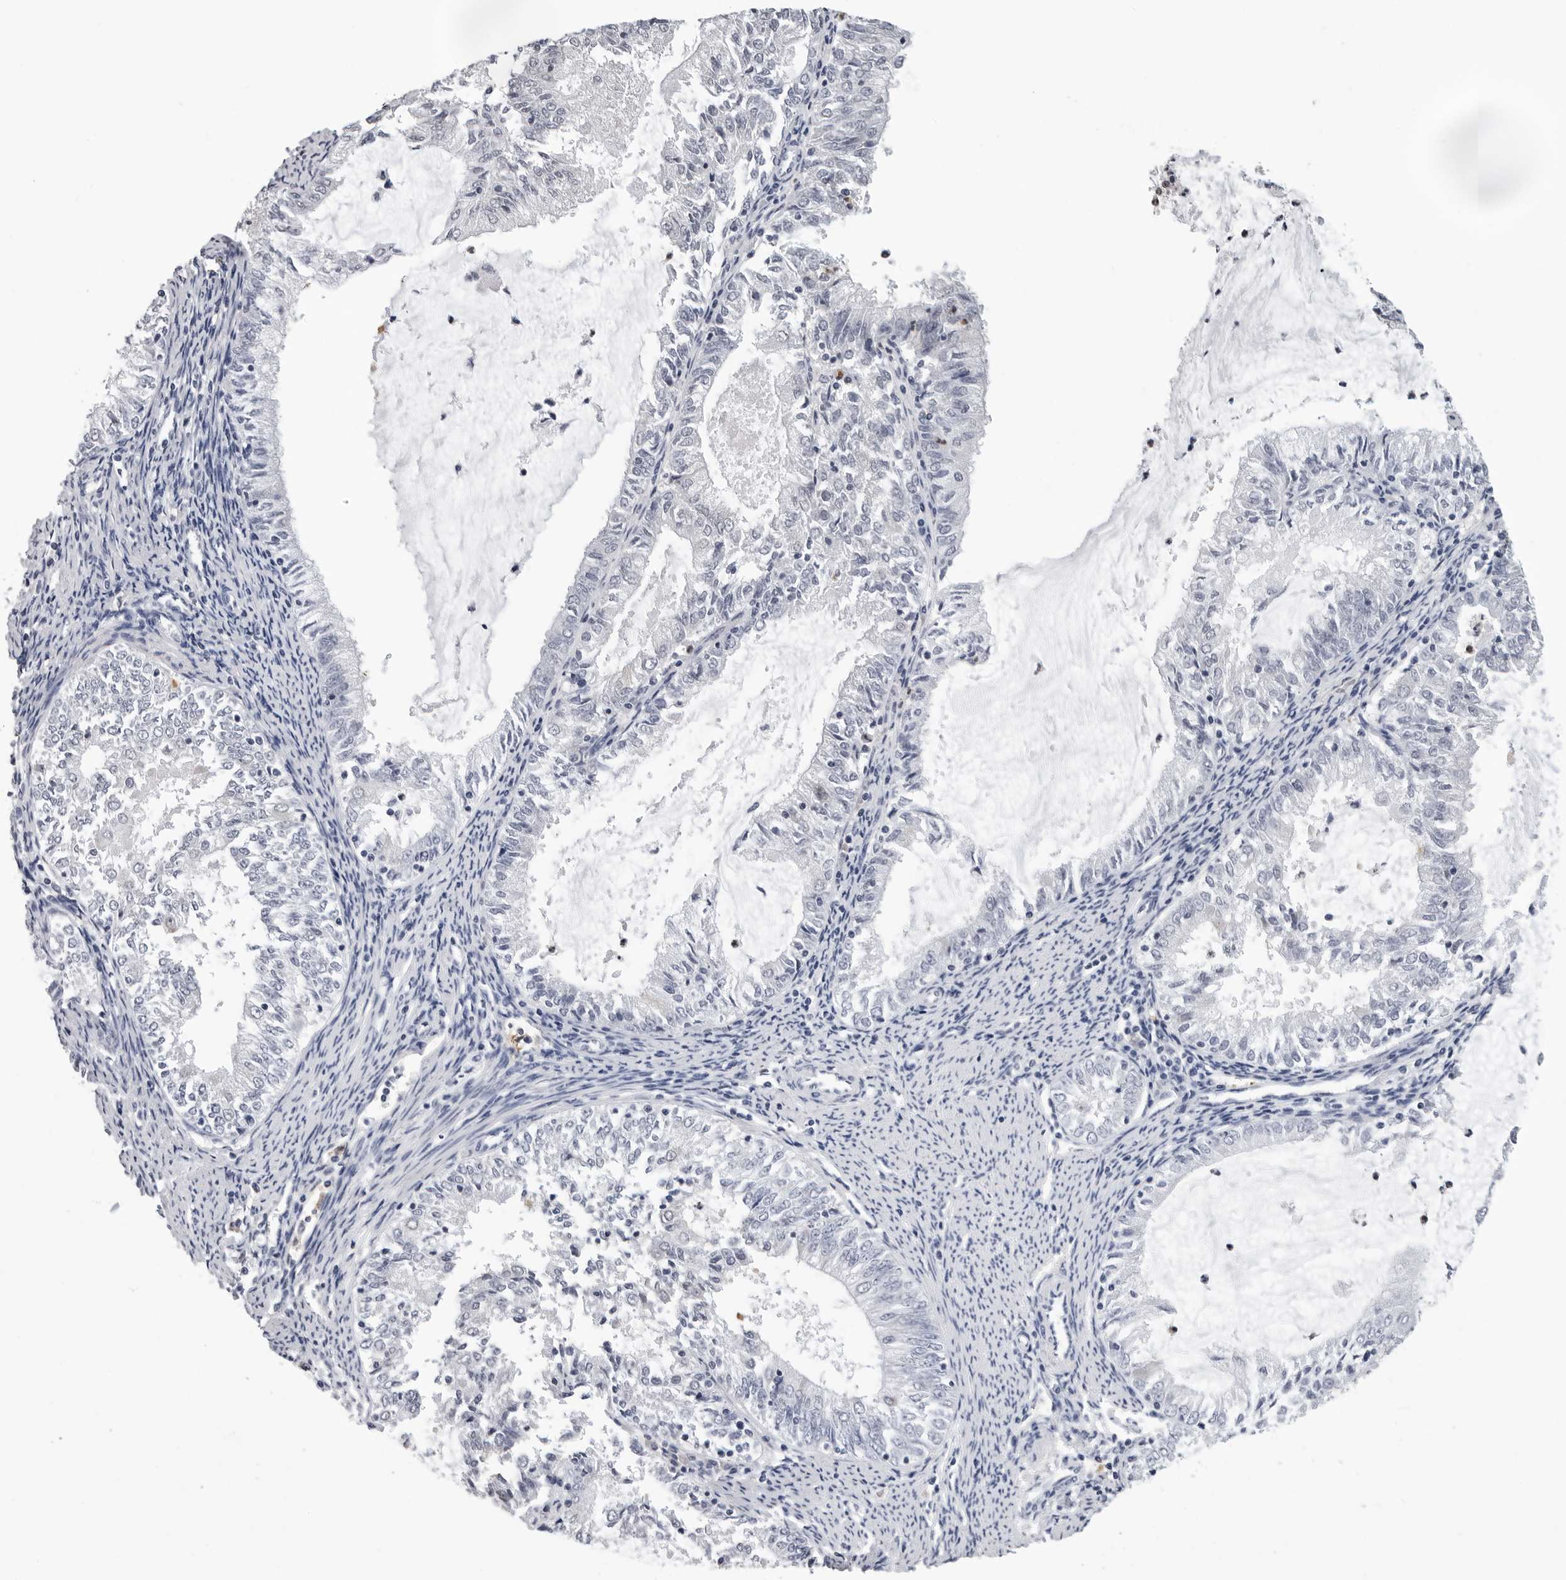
{"staining": {"intensity": "negative", "quantity": "none", "location": "none"}, "tissue": "endometrial cancer", "cell_type": "Tumor cells", "image_type": "cancer", "snomed": [{"axis": "morphology", "description": "Adenocarcinoma, NOS"}, {"axis": "topography", "description": "Endometrium"}], "caption": "Protein analysis of endometrial adenocarcinoma displays no significant expression in tumor cells.", "gene": "TRMT13", "patient": {"sex": "female", "age": 57}}